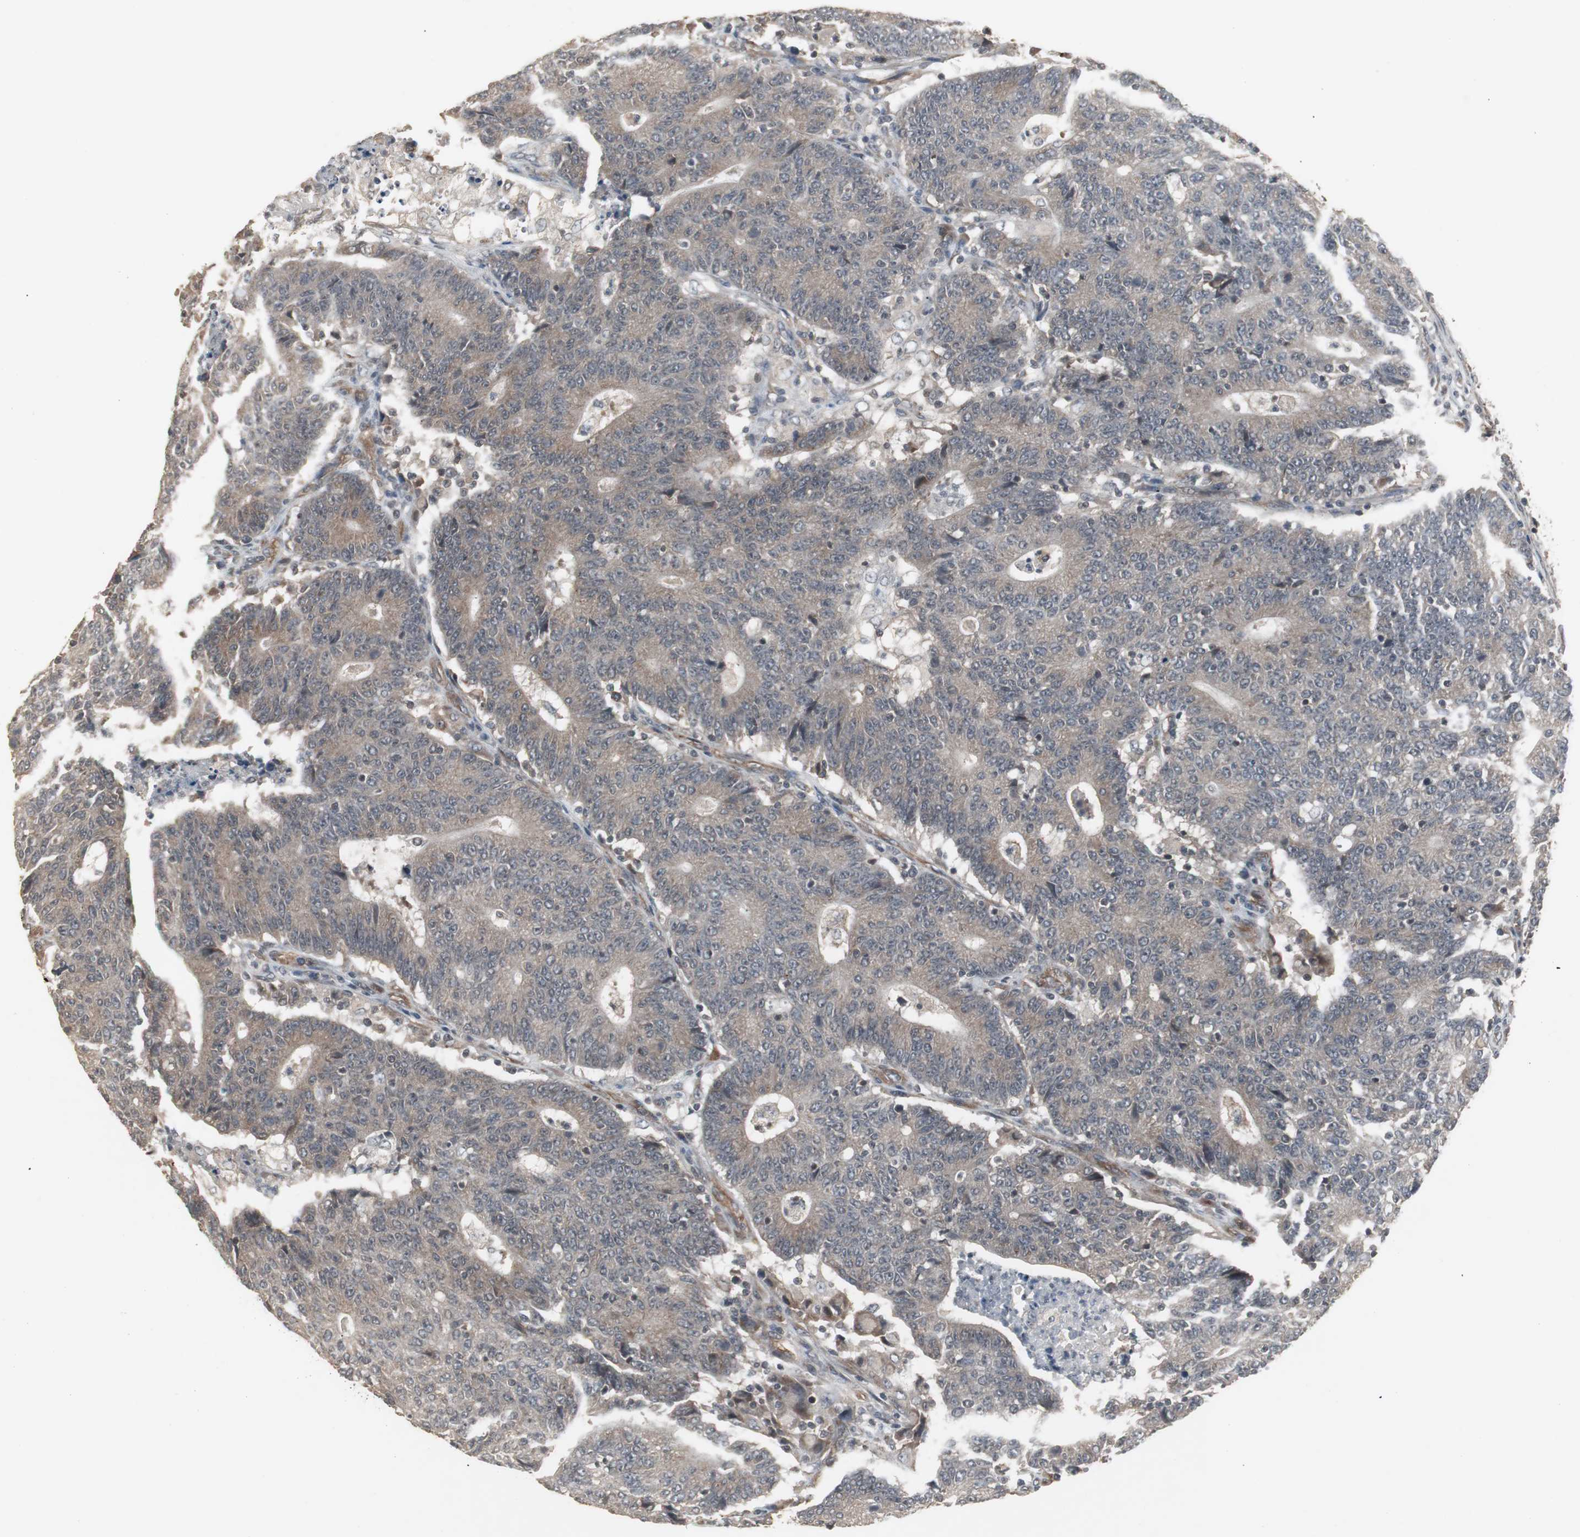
{"staining": {"intensity": "weak", "quantity": ">75%", "location": "cytoplasmic/membranous"}, "tissue": "colorectal cancer", "cell_type": "Tumor cells", "image_type": "cancer", "snomed": [{"axis": "morphology", "description": "Normal tissue, NOS"}, {"axis": "morphology", "description": "Adenocarcinoma, NOS"}, {"axis": "topography", "description": "Colon"}], "caption": "IHC (DAB) staining of human adenocarcinoma (colorectal) shows weak cytoplasmic/membranous protein expression in about >75% of tumor cells. (Stains: DAB (3,3'-diaminobenzidine) in brown, nuclei in blue, Microscopy: brightfield microscopy at high magnification).", "gene": "ATP2B2", "patient": {"sex": "female", "age": 75}}